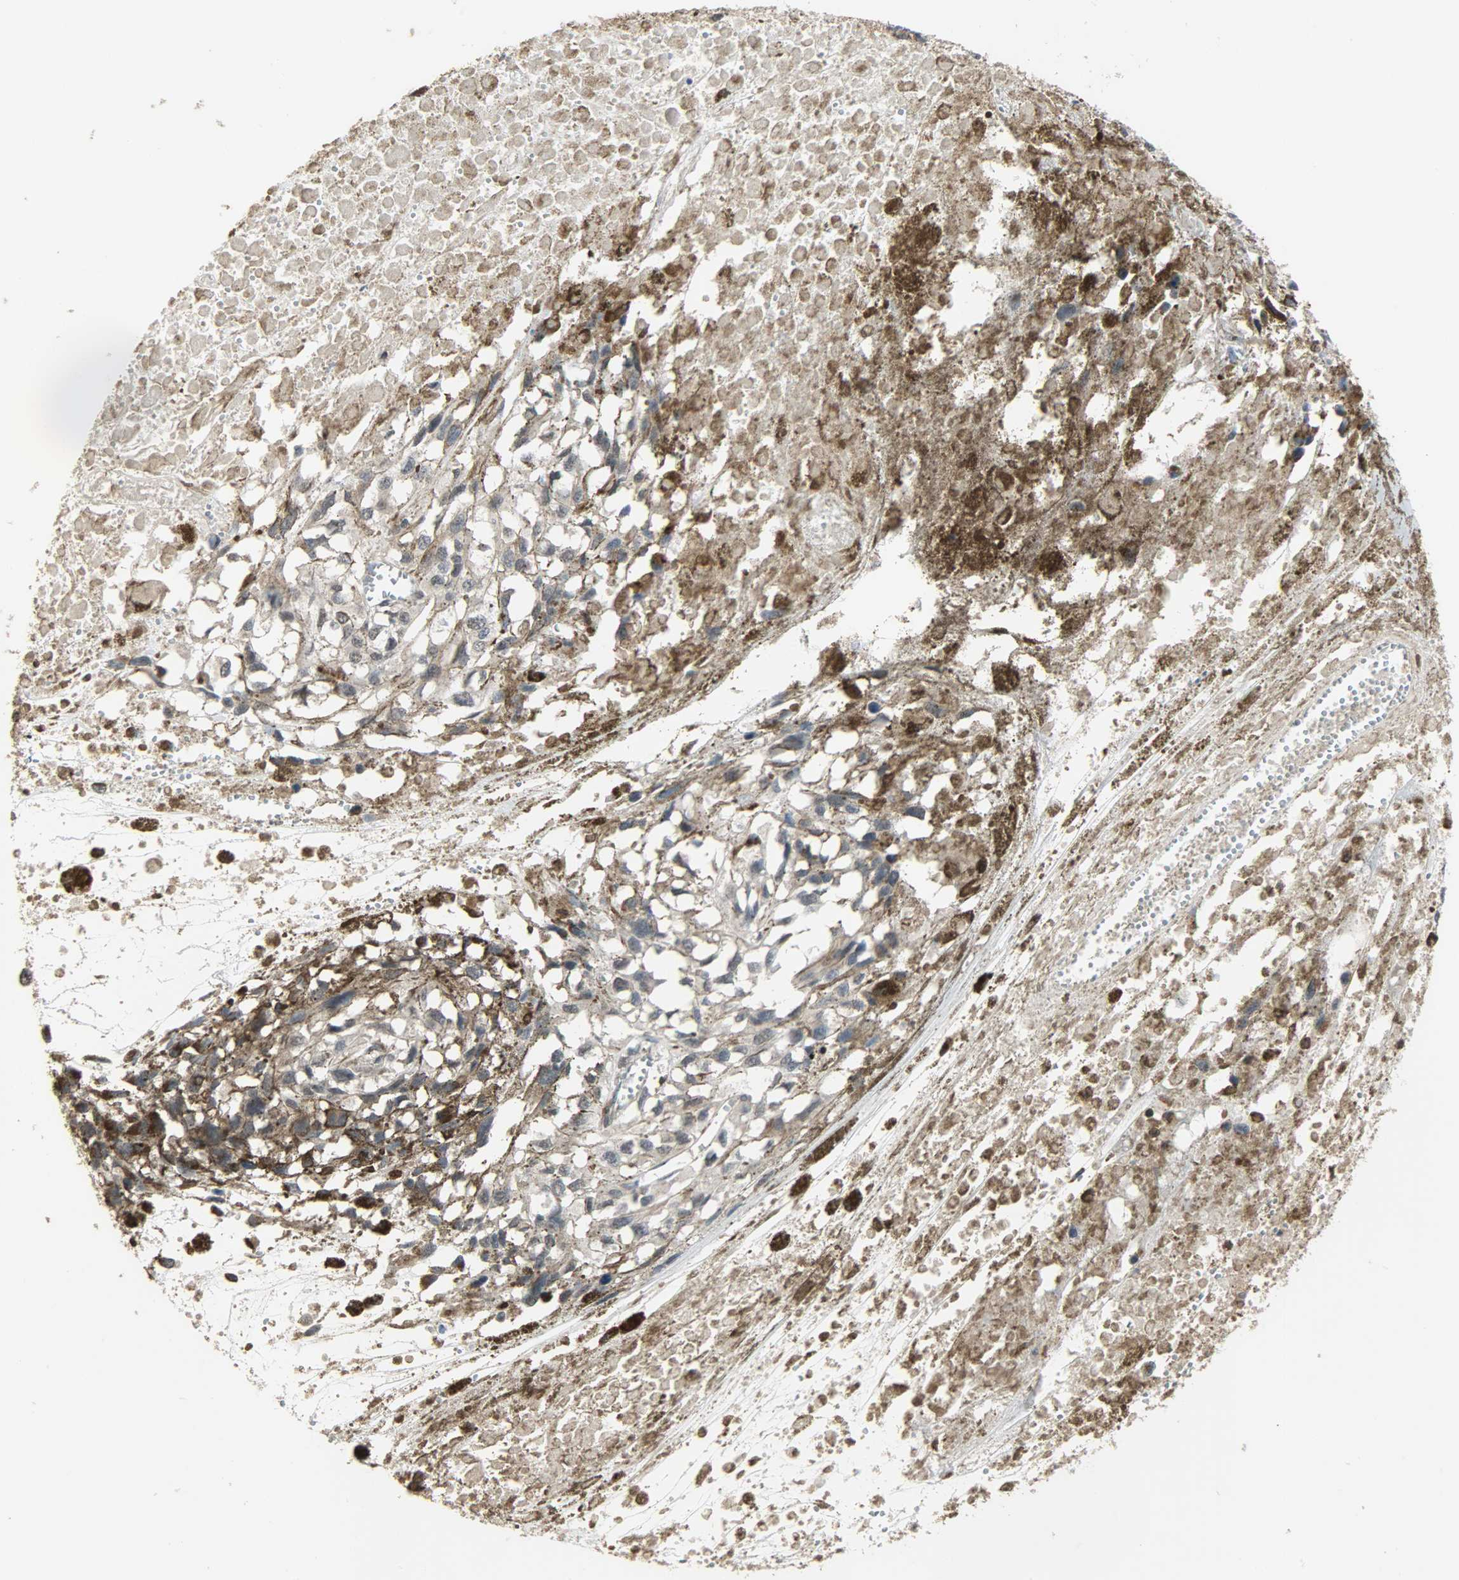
{"staining": {"intensity": "weak", "quantity": "25%-75%", "location": "cytoplasmic/membranous"}, "tissue": "melanoma", "cell_type": "Tumor cells", "image_type": "cancer", "snomed": [{"axis": "morphology", "description": "Malignant melanoma, Metastatic site"}, {"axis": "topography", "description": "Lymph node"}], "caption": "Protein staining demonstrates weak cytoplasmic/membranous positivity in approximately 25%-75% of tumor cells in melanoma.", "gene": "SKAP2", "patient": {"sex": "male", "age": 59}}